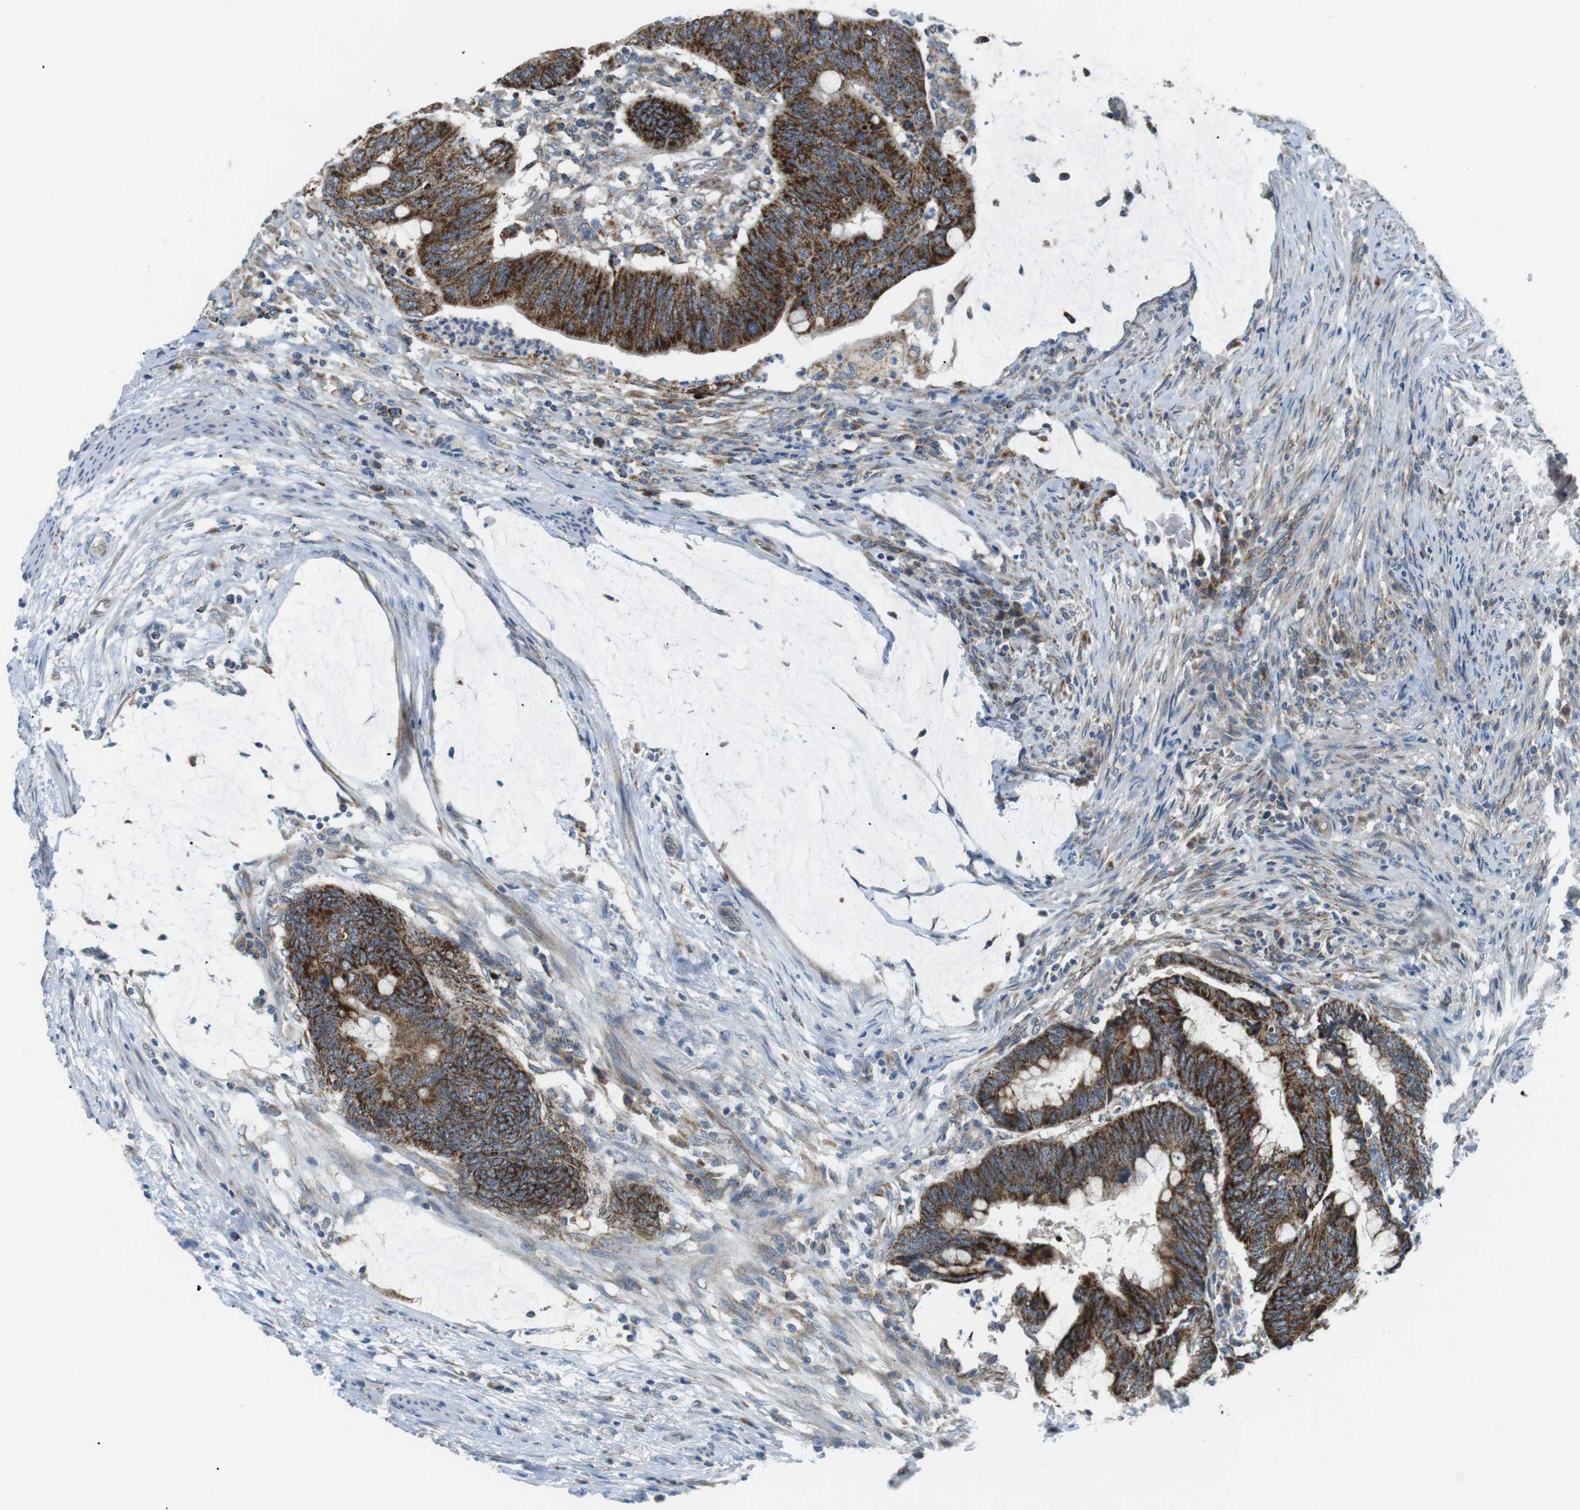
{"staining": {"intensity": "strong", "quantity": ">75%", "location": "cytoplasmic/membranous"}, "tissue": "colorectal cancer", "cell_type": "Tumor cells", "image_type": "cancer", "snomed": [{"axis": "morphology", "description": "Normal tissue, NOS"}, {"axis": "morphology", "description": "Adenocarcinoma, NOS"}, {"axis": "topography", "description": "Rectum"}, {"axis": "topography", "description": "Peripheral nerve tissue"}], "caption": "Immunohistochemical staining of human colorectal adenocarcinoma reveals strong cytoplasmic/membranous protein staining in approximately >75% of tumor cells.", "gene": "BACE1", "patient": {"sex": "male", "age": 92}}